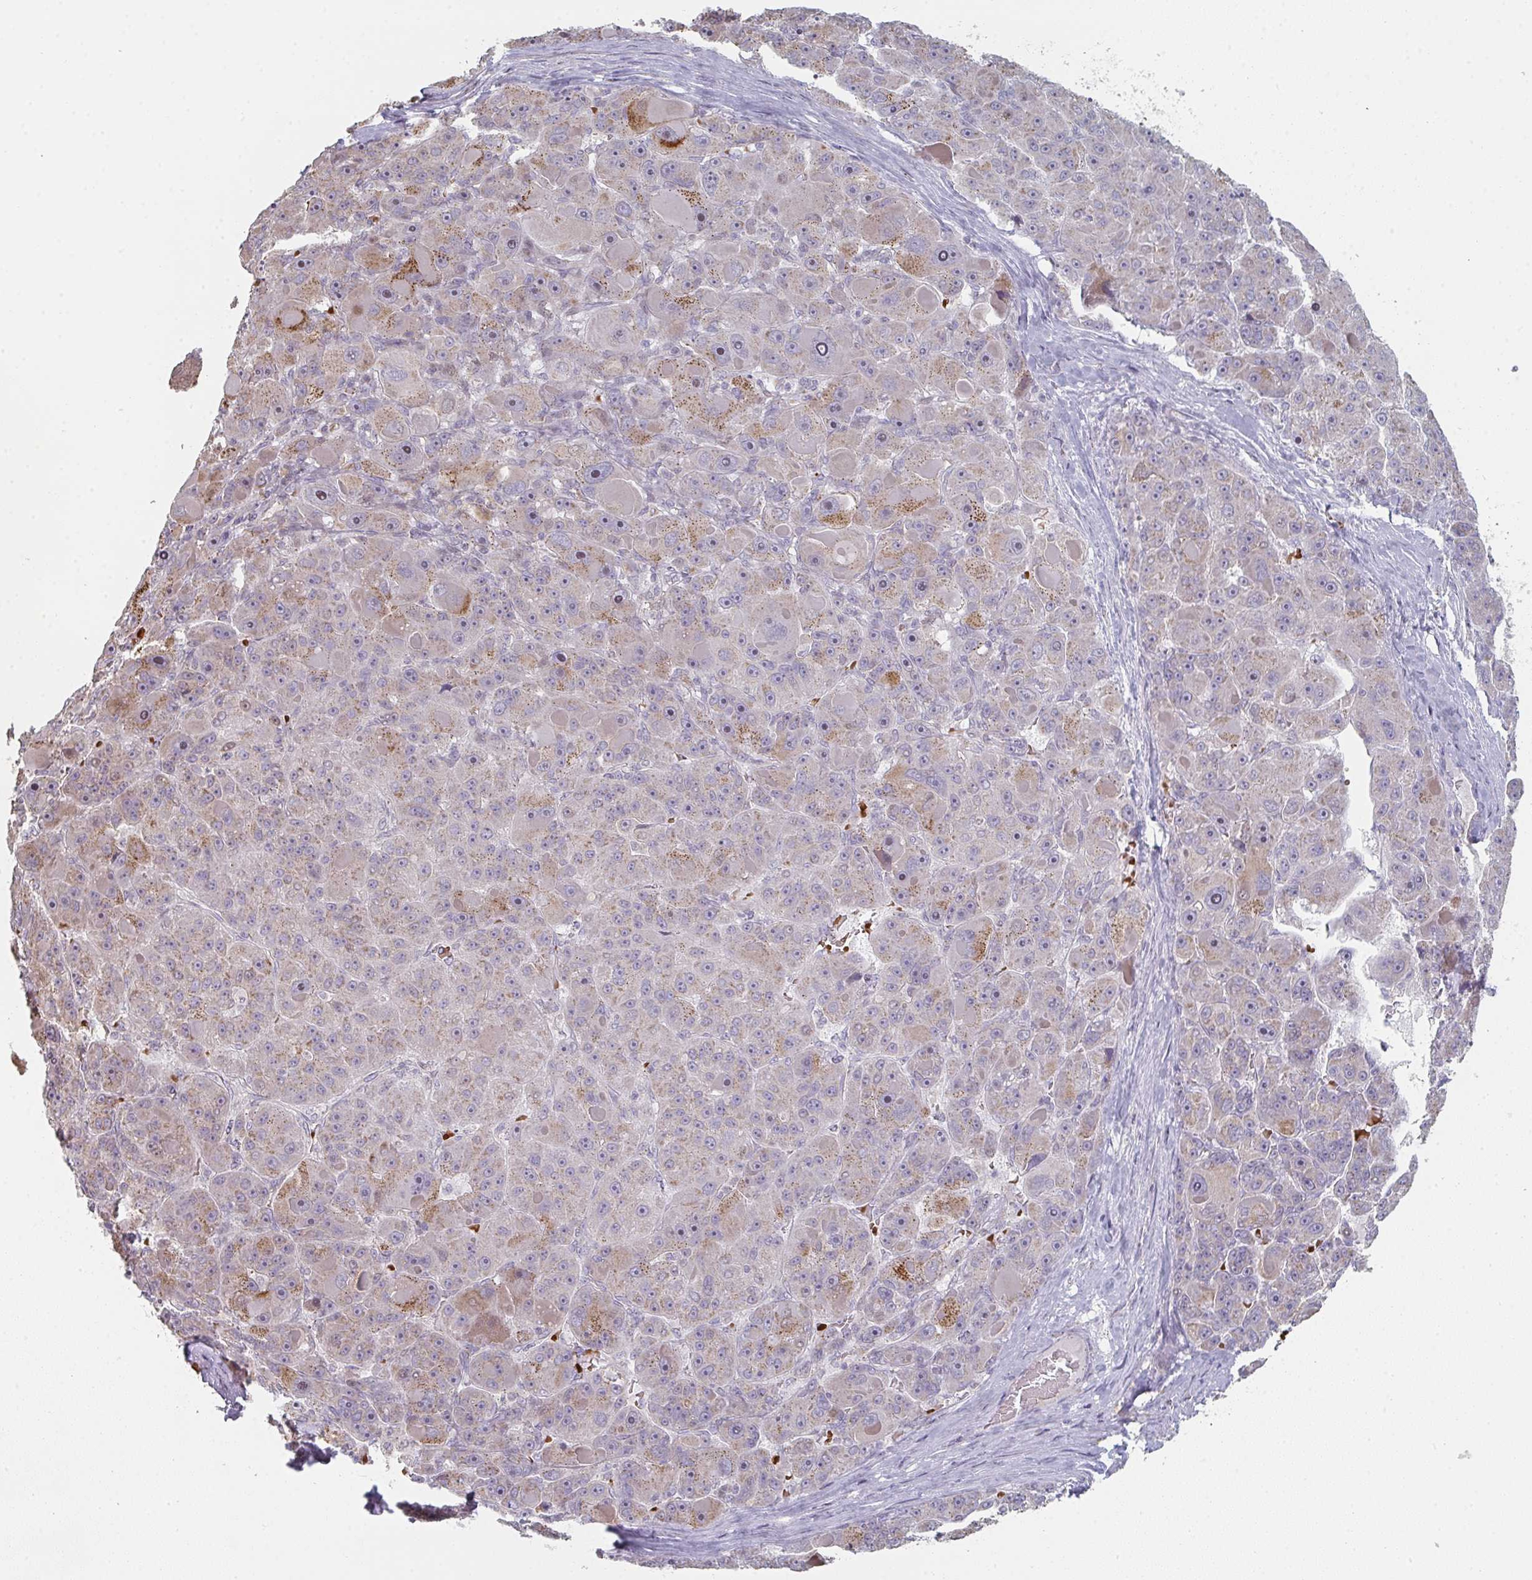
{"staining": {"intensity": "moderate", "quantity": "<25%", "location": "cytoplasmic/membranous"}, "tissue": "liver cancer", "cell_type": "Tumor cells", "image_type": "cancer", "snomed": [{"axis": "morphology", "description": "Carcinoma, Hepatocellular, NOS"}, {"axis": "topography", "description": "Liver"}], "caption": "Immunohistochemistry image of neoplastic tissue: liver cancer (hepatocellular carcinoma) stained using immunohistochemistry (IHC) shows low levels of moderate protein expression localized specifically in the cytoplasmic/membranous of tumor cells, appearing as a cytoplasmic/membranous brown color.", "gene": "ZNF526", "patient": {"sex": "male", "age": 76}}